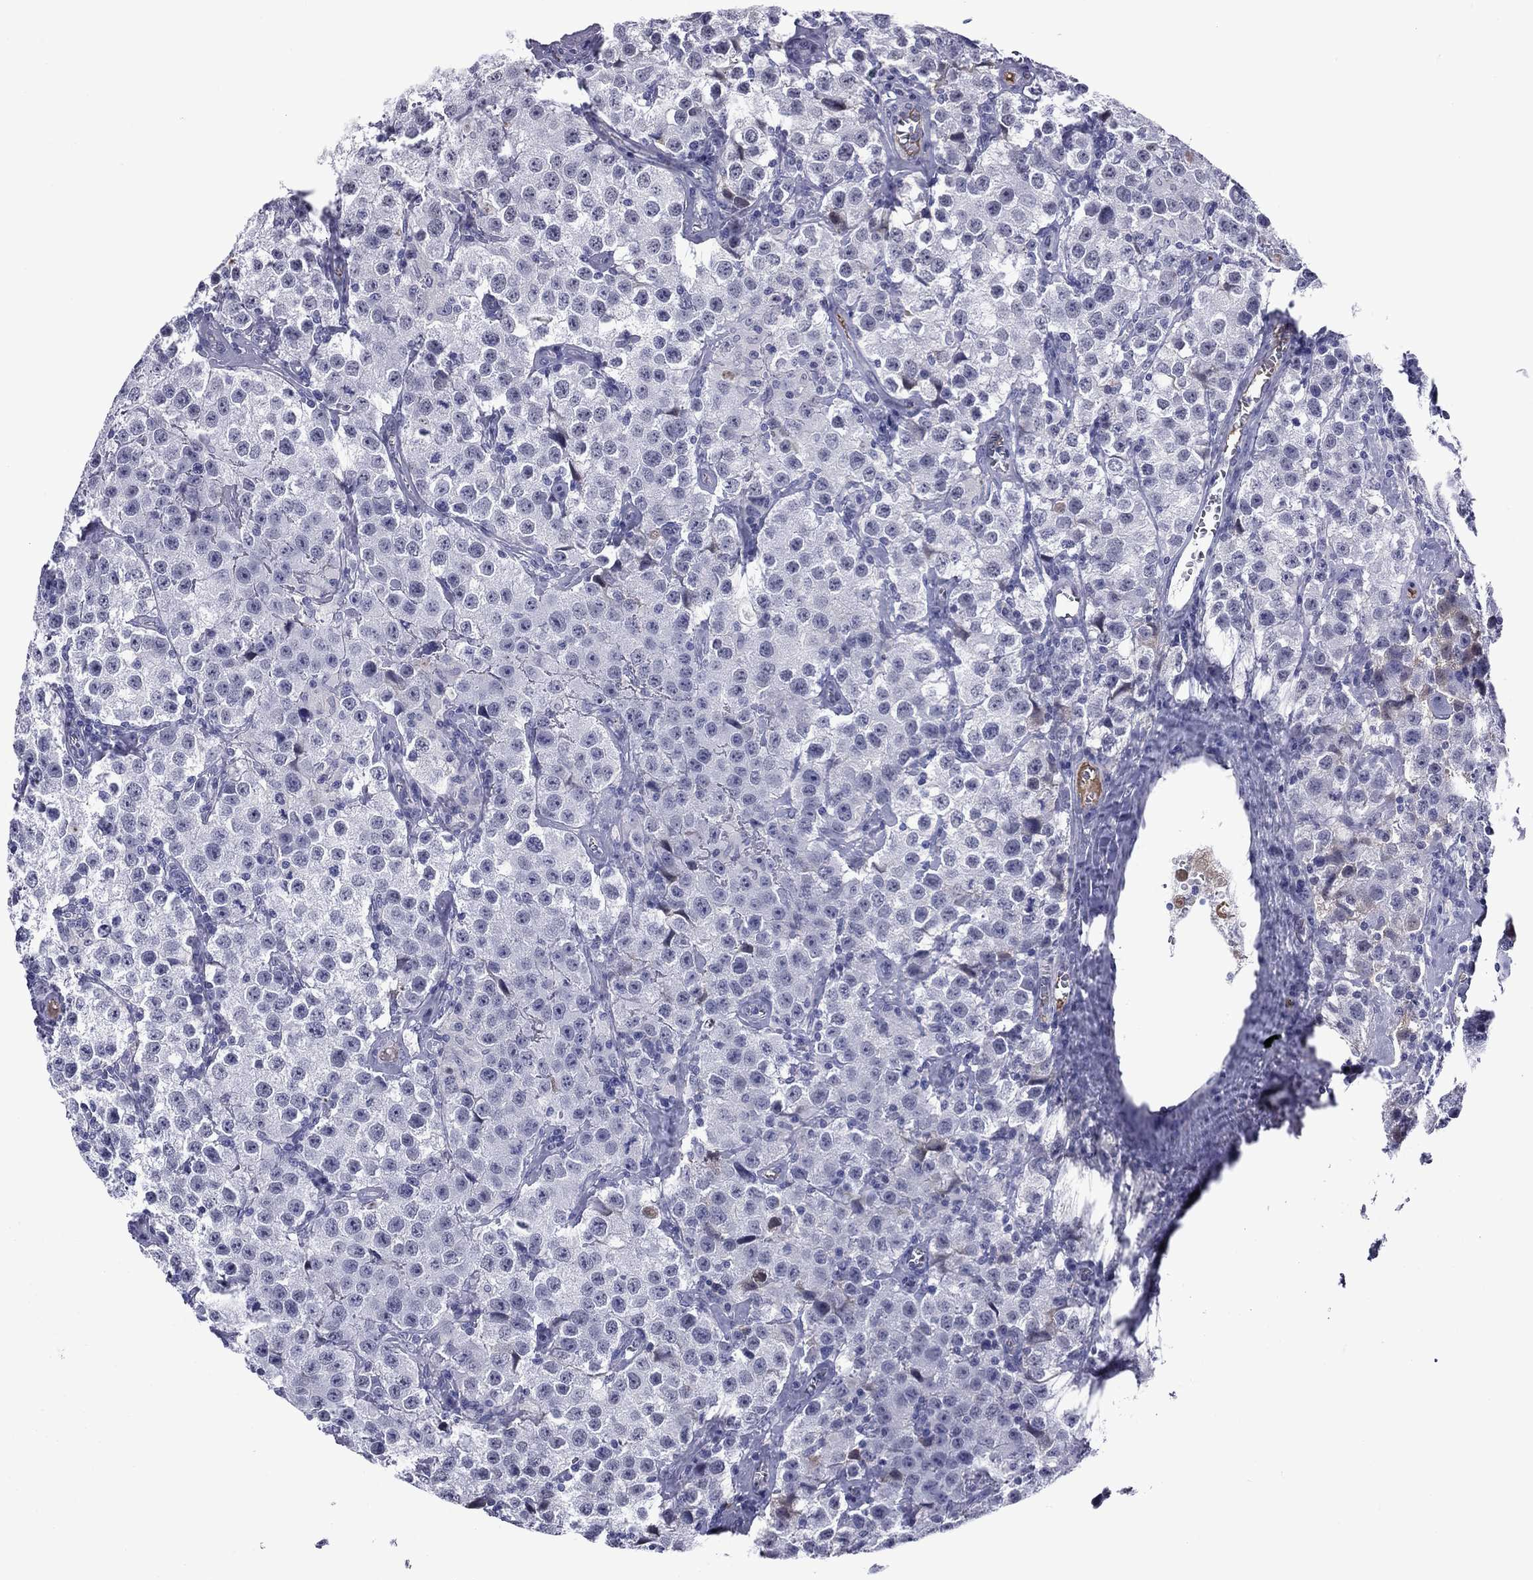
{"staining": {"intensity": "negative", "quantity": "none", "location": "none"}, "tissue": "testis cancer", "cell_type": "Tumor cells", "image_type": "cancer", "snomed": [{"axis": "morphology", "description": "Seminoma, NOS"}, {"axis": "topography", "description": "Testis"}], "caption": "DAB immunohistochemical staining of testis cancer (seminoma) reveals no significant positivity in tumor cells.", "gene": "APOA2", "patient": {"sex": "male", "age": 52}}